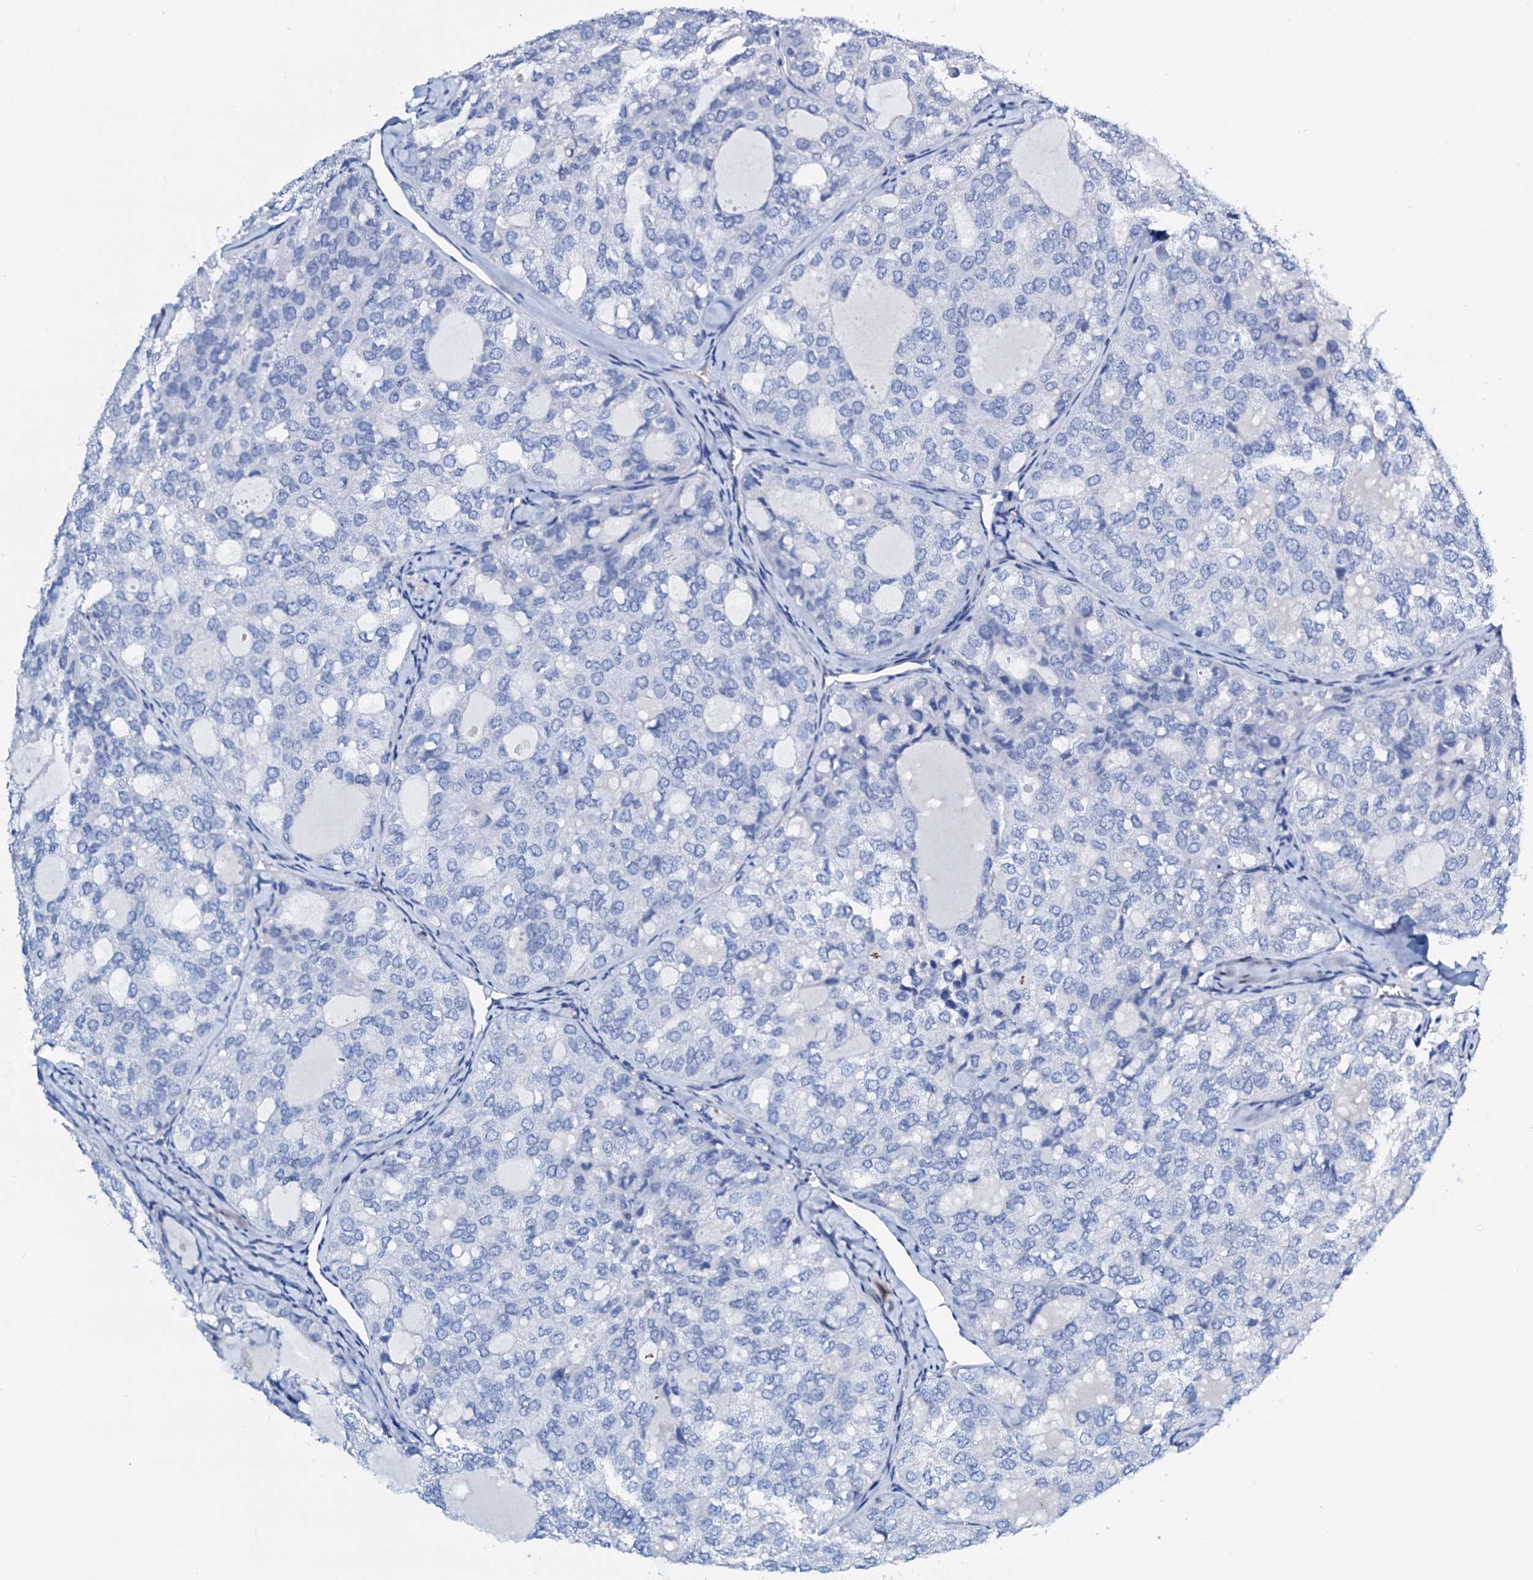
{"staining": {"intensity": "negative", "quantity": "none", "location": "none"}, "tissue": "thyroid cancer", "cell_type": "Tumor cells", "image_type": "cancer", "snomed": [{"axis": "morphology", "description": "Follicular adenoma carcinoma, NOS"}, {"axis": "topography", "description": "Thyroid gland"}], "caption": "Image shows no protein staining in tumor cells of thyroid cancer tissue.", "gene": "AMER2", "patient": {"sex": "male", "age": 75}}